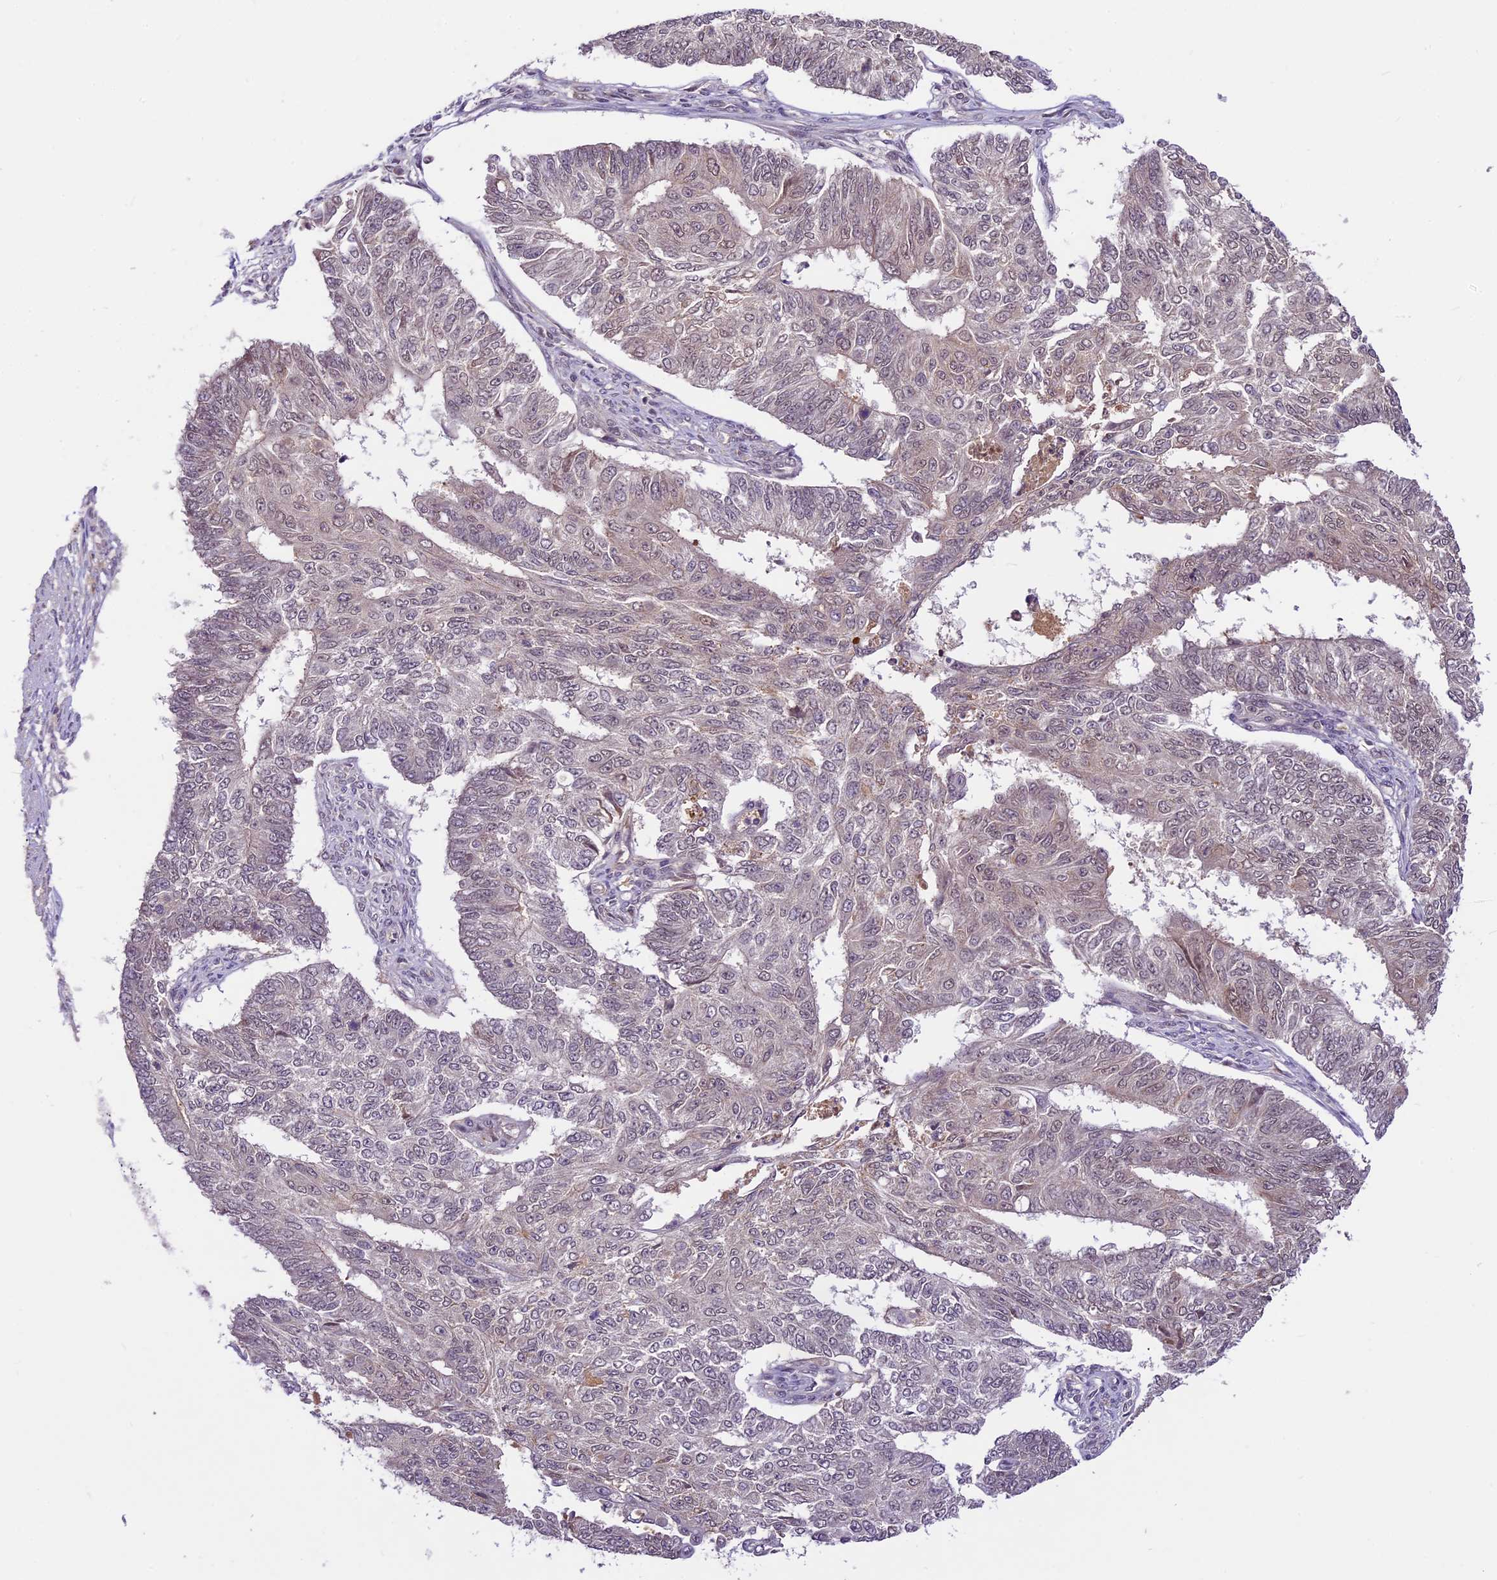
{"staining": {"intensity": "weak", "quantity": "<25%", "location": "nuclear"}, "tissue": "endometrial cancer", "cell_type": "Tumor cells", "image_type": "cancer", "snomed": [{"axis": "morphology", "description": "Adenocarcinoma, NOS"}, {"axis": "topography", "description": "Endometrium"}], "caption": "Tumor cells are negative for protein expression in human adenocarcinoma (endometrial).", "gene": "ATP10A", "patient": {"sex": "female", "age": 32}}